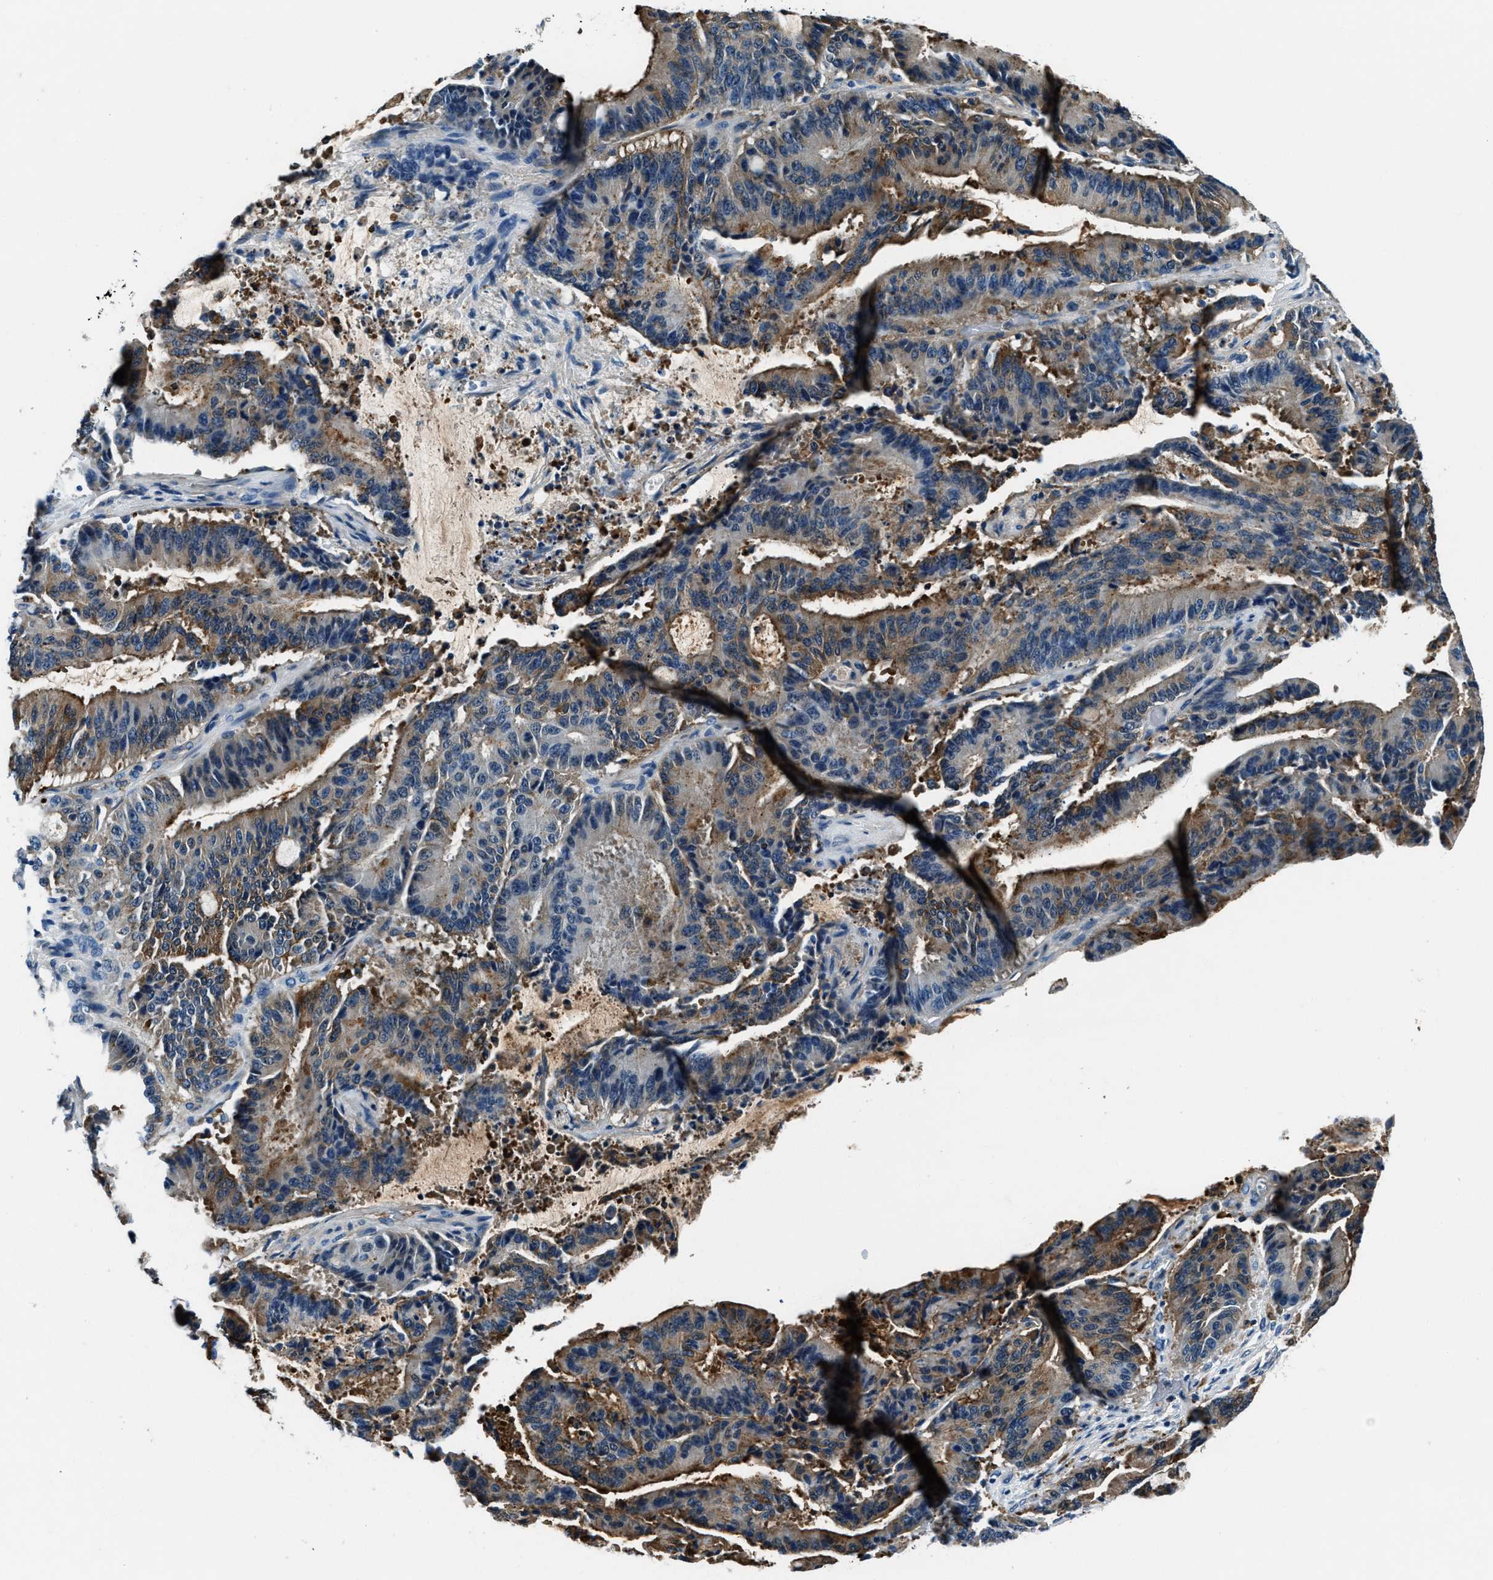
{"staining": {"intensity": "moderate", "quantity": ">75%", "location": "cytoplasmic/membranous"}, "tissue": "liver cancer", "cell_type": "Tumor cells", "image_type": "cancer", "snomed": [{"axis": "morphology", "description": "Normal tissue, NOS"}, {"axis": "morphology", "description": "Cholangiocarcinoma"}, {"axis": "topography", "description": "Liver"}, {"axis": "topography", "description": "Peripheral nerve tissue"}], "caption": "Protein analysis of liver cancer tissue reveals moderate cytoplasmic/membranous positivity in approximately >75% of tumor cells. Nuclei are stained in blue.", "gene": "PTPDC1", "patient": {"sex": "female", "age": 73}}